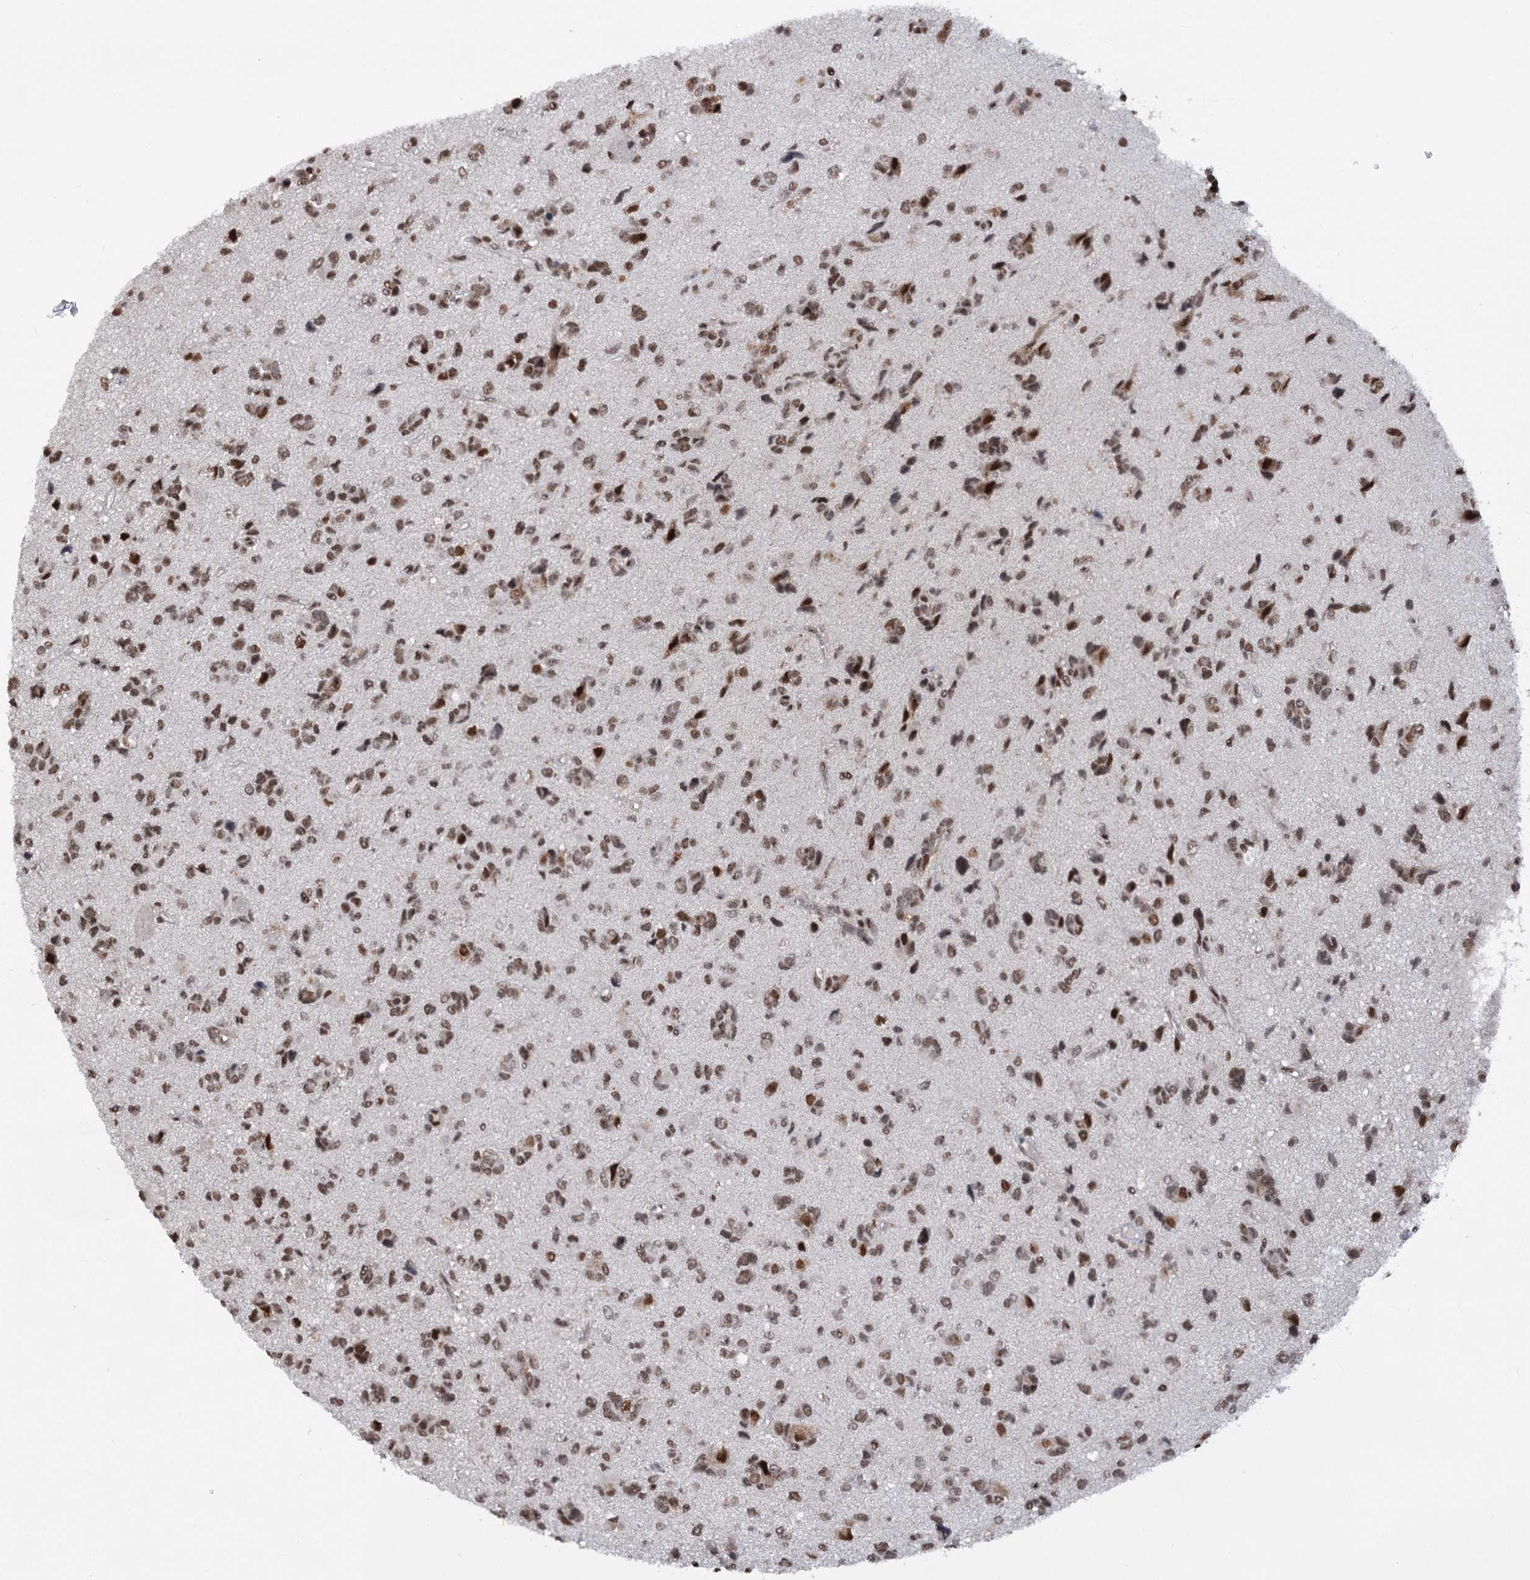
{"staining": {"intensity": "moderate", "quantity": ">75%", "location": "nuclear"}, "tissue": "glioma", "cell_type": "Tumor cells", "image_type": "cancer", "snomed": [{"axis": "morphology", "description": "Glioma, malignant, High grade"}, {"axis": "topography", "description": "Brain"}], "caption": "Immunohistochemistry (IHC) (DAB) staining of human malignant high-grade glioma demonstrates moderate nuclear protein expression in approximately >75% of tumor cells. The protein of interest is stained brown, and the nuclei are stained in blue (DAB (3,3'-diaminobenzidine) IHC with brightfield microscopy, high magnification).", "gene": "CGGBP1", "patient": {"sex": "female", "age": 59}}